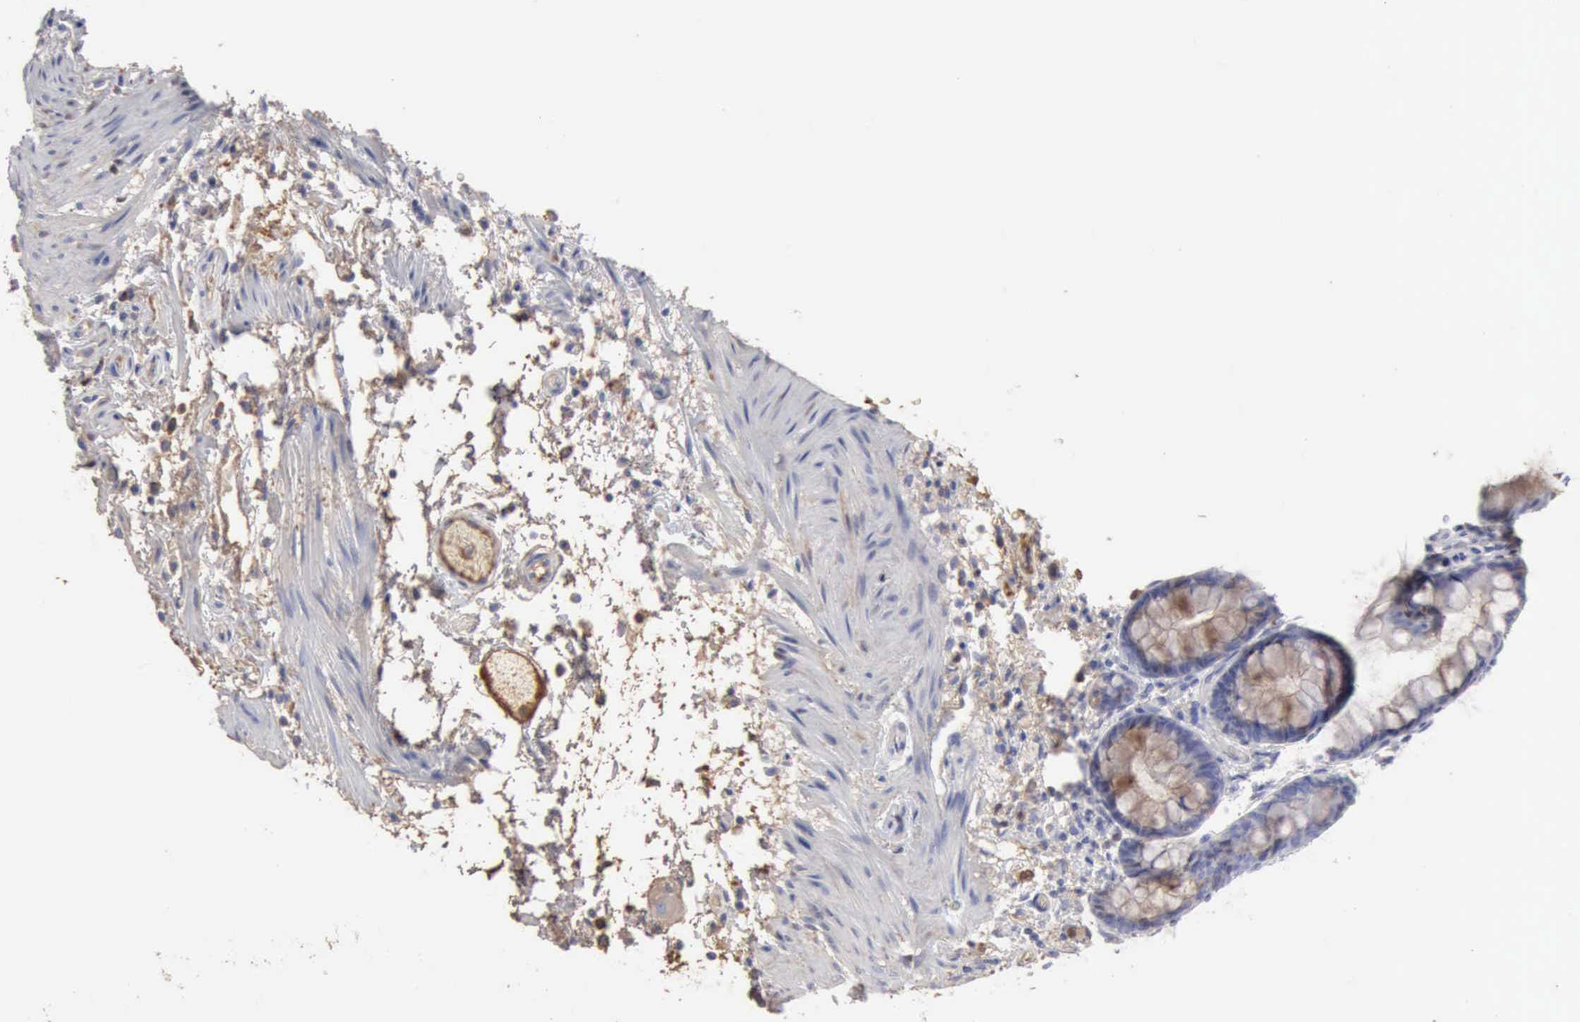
{"staining": {"intensity": "moderate", "quantity": "<25%", "location": "cytoplasmic/membranous"}, "tissue": "rectum", "cell_type": "Glandular cells", "image_type": "normal", "snomed": [{"axis": "morphology", "description": "Normal tissue, NOS"}, {"axis": "topography", "description": "Rectum"}], "caption": "Protein expression analysis of unremarkable human rectum reveals moderate cytoplasmic/membranous expression in about <25% of glandular cells.", "gene": "SERPINA1", "patient": {"sex": "male", "age": 92}}